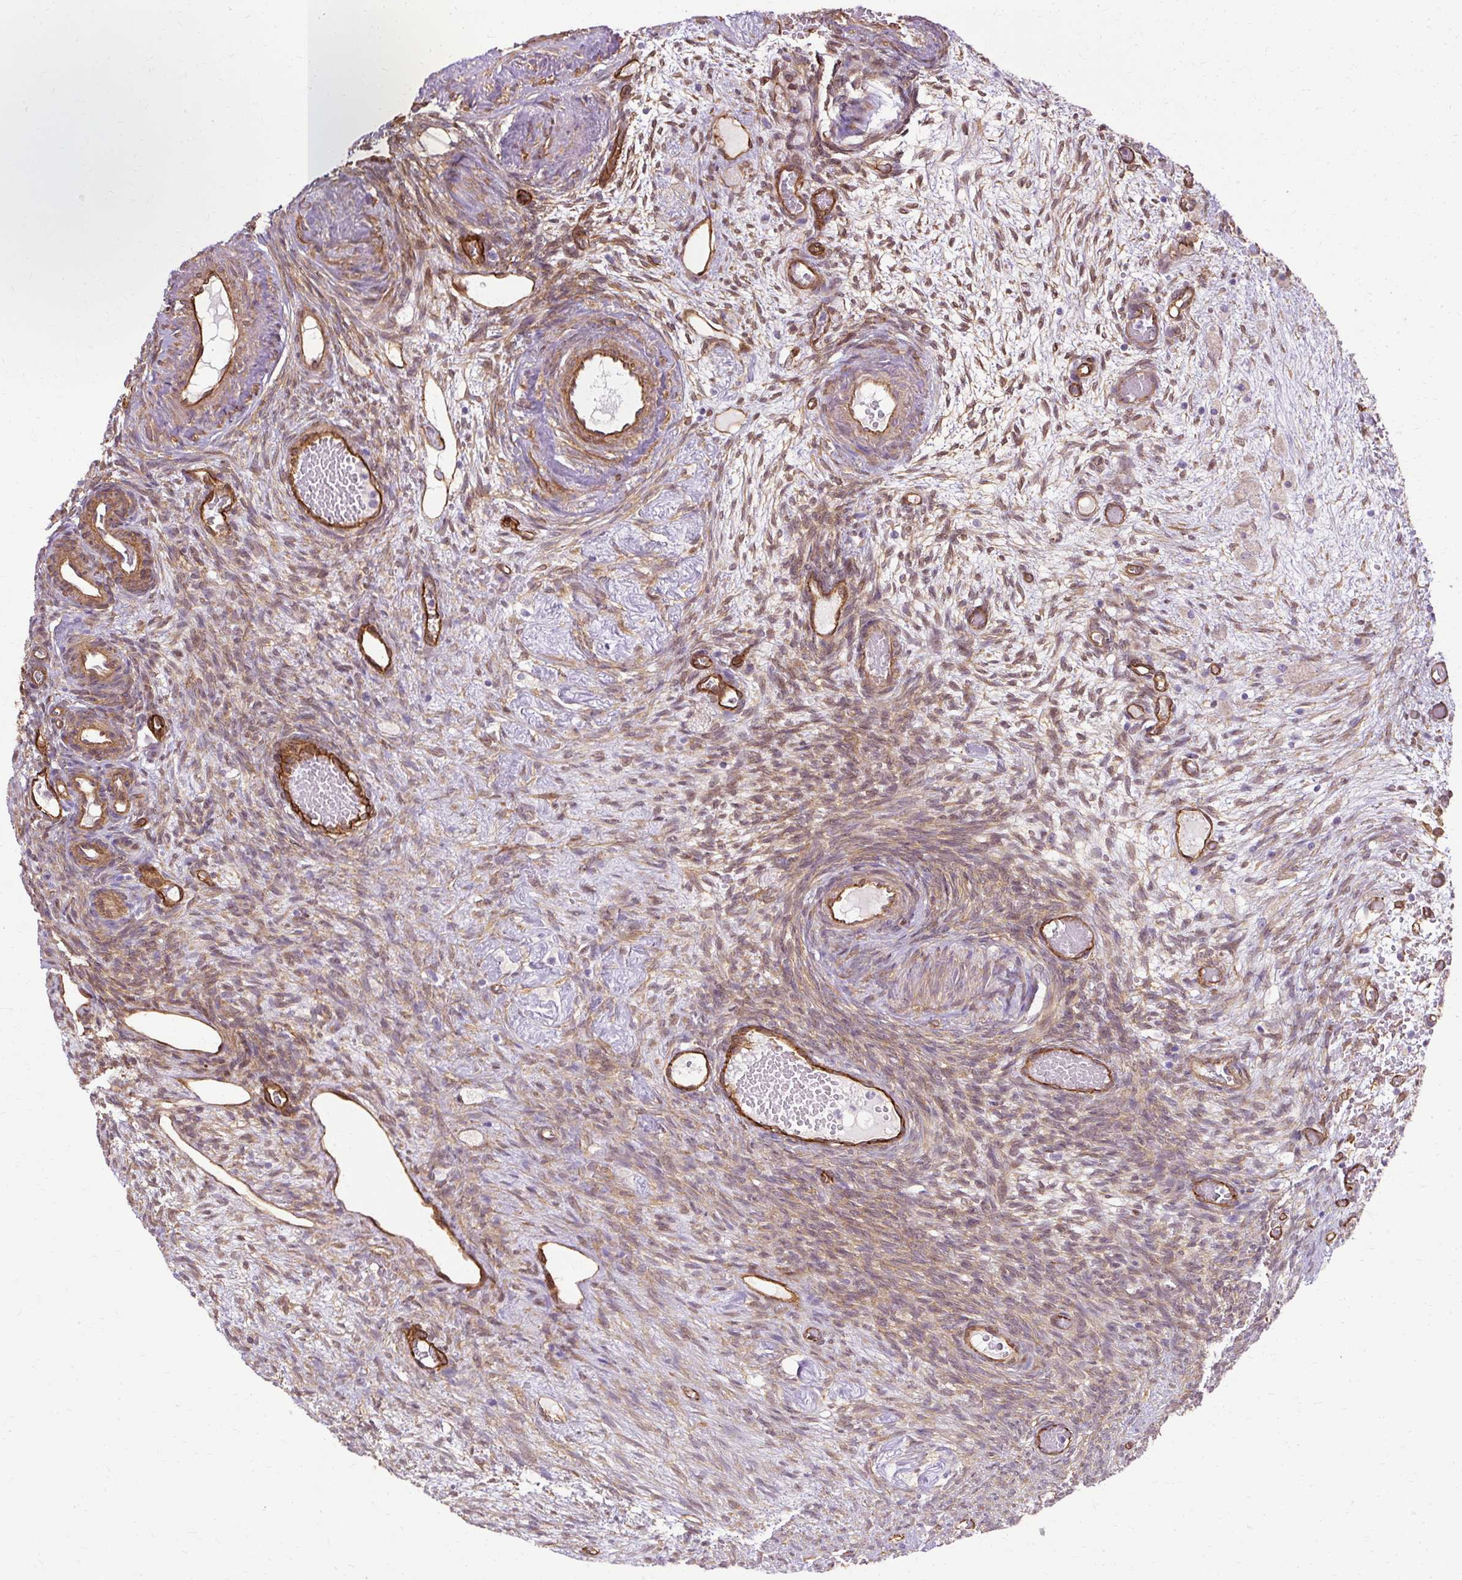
{"staining": {"intensity": "strong", "quantity": ">75%", "location": "cytoplasmic/membranous"}, "tissue": "ovary", "cell_type": "Follicle cells", "image_type": "normal", "snomed": [{"axis": "morphology", "description": "Normal tissue, NOS"}, {"axis": "topography", "description": "Ovary"}], "caption": "Follicle cells reveal strong cytoplasmic/membranous positivity in about >75% of cells in unremarkable ovary. Nuclei are stained in blue.", "gene": "CNN3", "patient": {"sex": "female", "age": 67}}